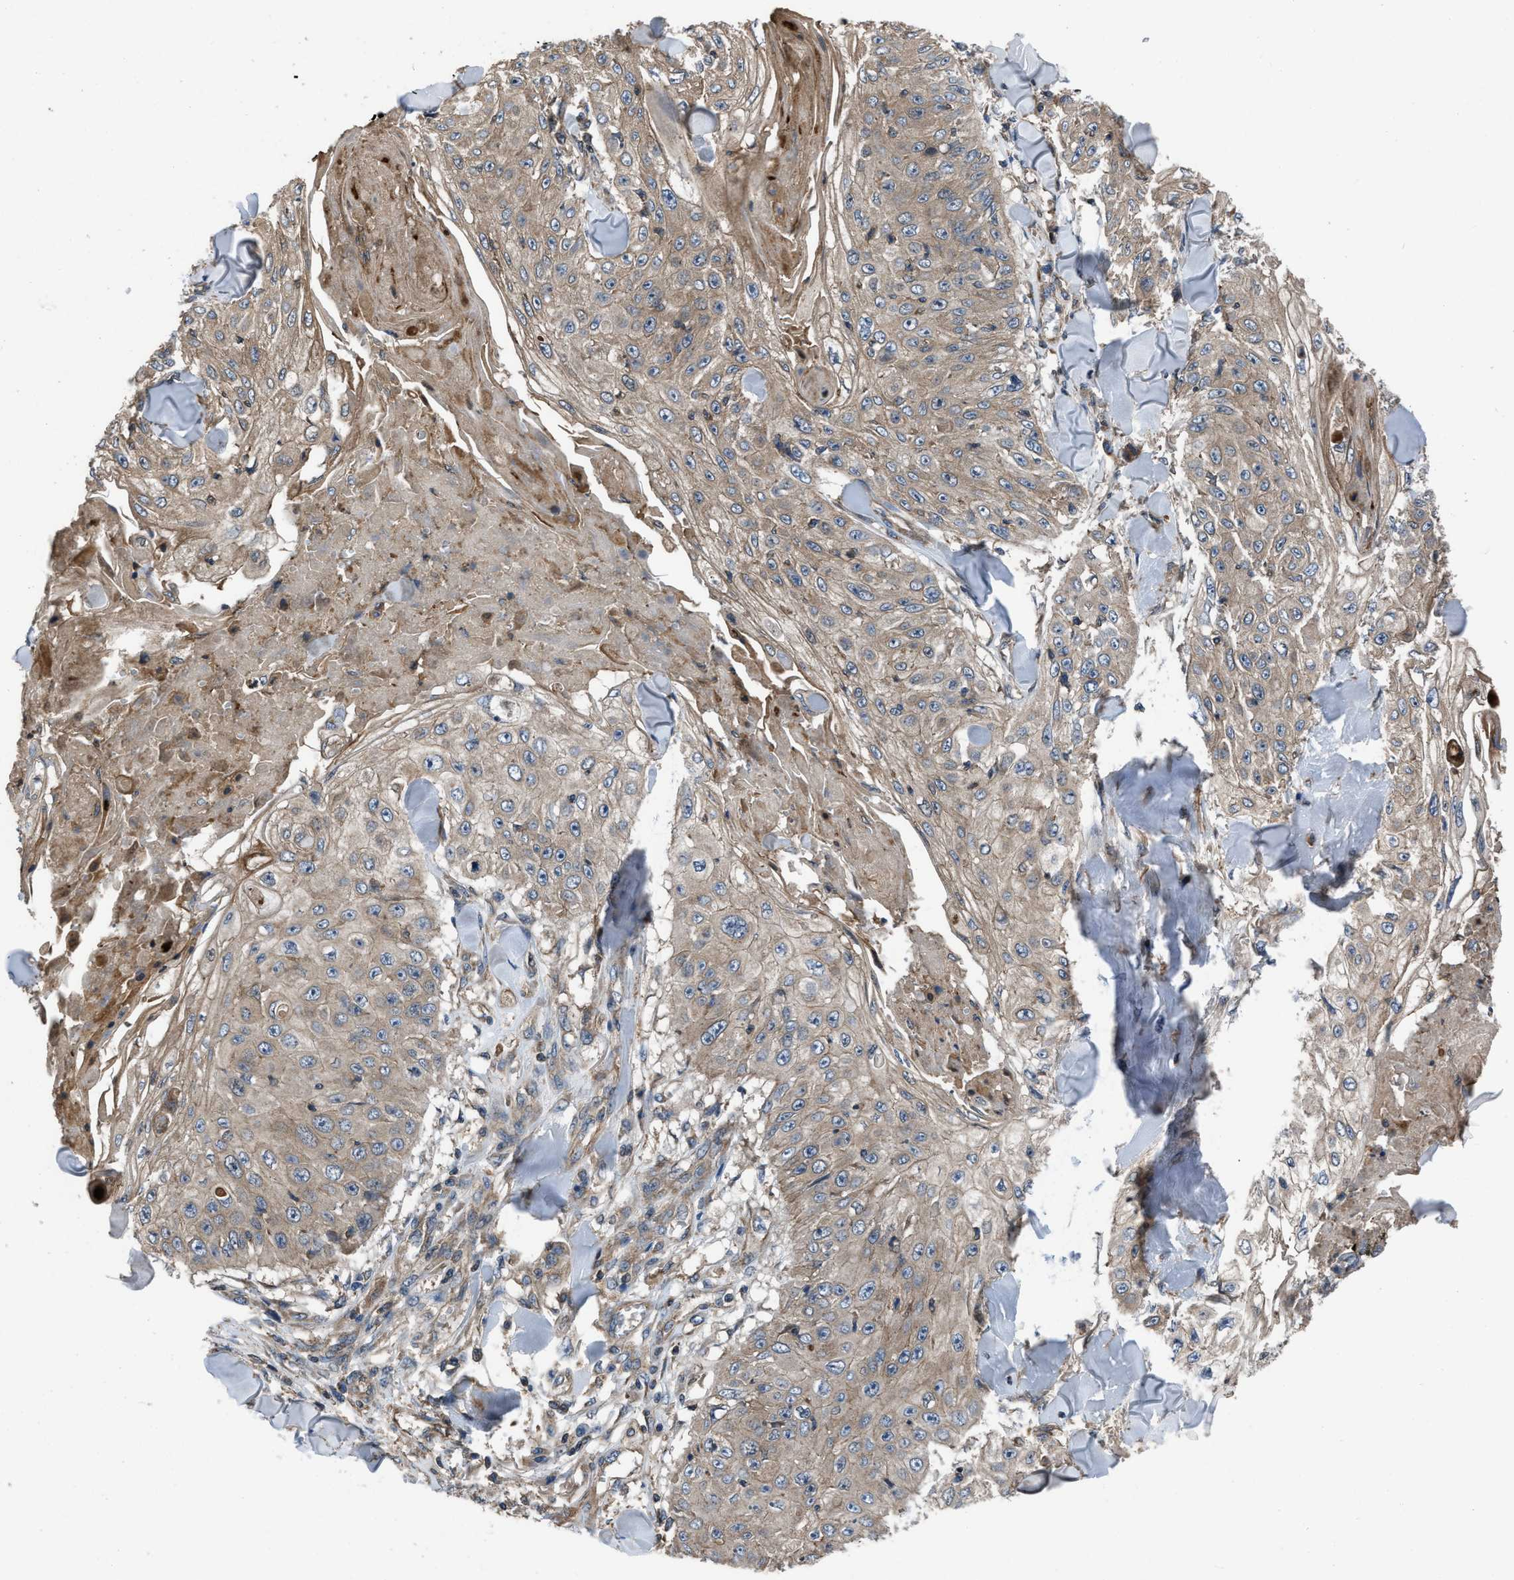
{"staining": {"intensity": "weak", "quantity": ">75%", "location": "cytoplasmic/membranous"}, "tissue": "skin cancer", "cell_type": "Tumor cells", "image_type": "cancer", "snomed": [{"axis": "morphology", "description": "Squamous cell carcinoma, NOS"}, {"axis": "topography", "description": "Skin"}], "caption": "This image demonstrates skin squamous cell carcinoma stained with immunohistochemistry (IHC) to label a protein in brown. The cytoplasmic/membranous of tumor cells show weak positivity for the protein. Nuclei are counter-stained blue.", "gene": "USP25", "patient": {"sex": "male", "age": 86}}